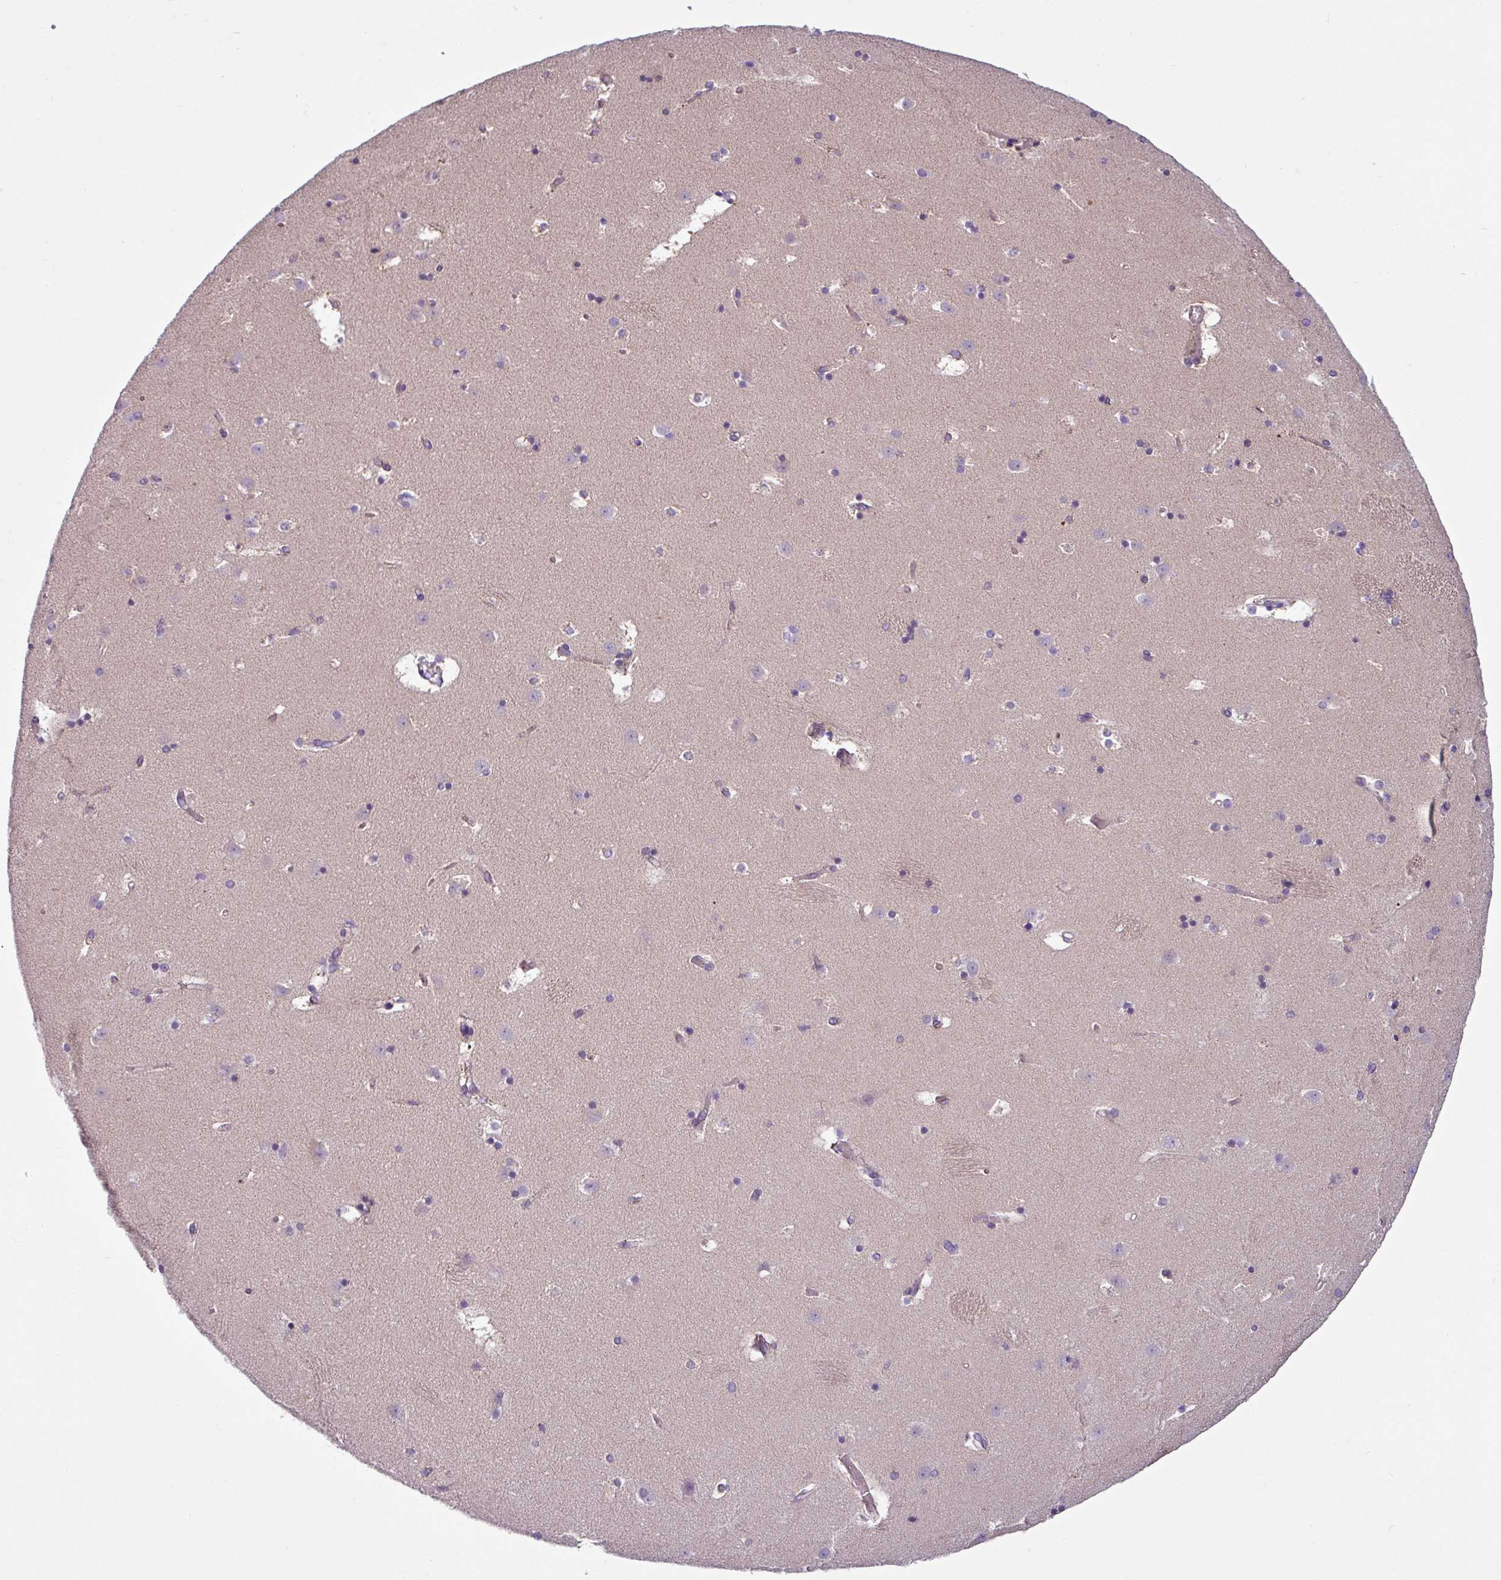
{"staining": {"intensity": "weak", "quantity": "<25%", "location": "cytoplasmic/membranous"}, "tissue": "caudate", "cell_type": "Glial cells", "image_type": "normal", "snomed": [{"axis": "morphology", "description": "Normal tissue, NOS"}, {"axis": "topography", "description": "Lateral ventricle wall"}], "caption": "High magnification brightfield microscopy of unremarkable caudate stained with DAB (brown) and counterstained with hematoxylin (blue): glial cells show no significant positivity.", "gene": "TMEM178B", "patient": {"sex": "male", "age": 45}}